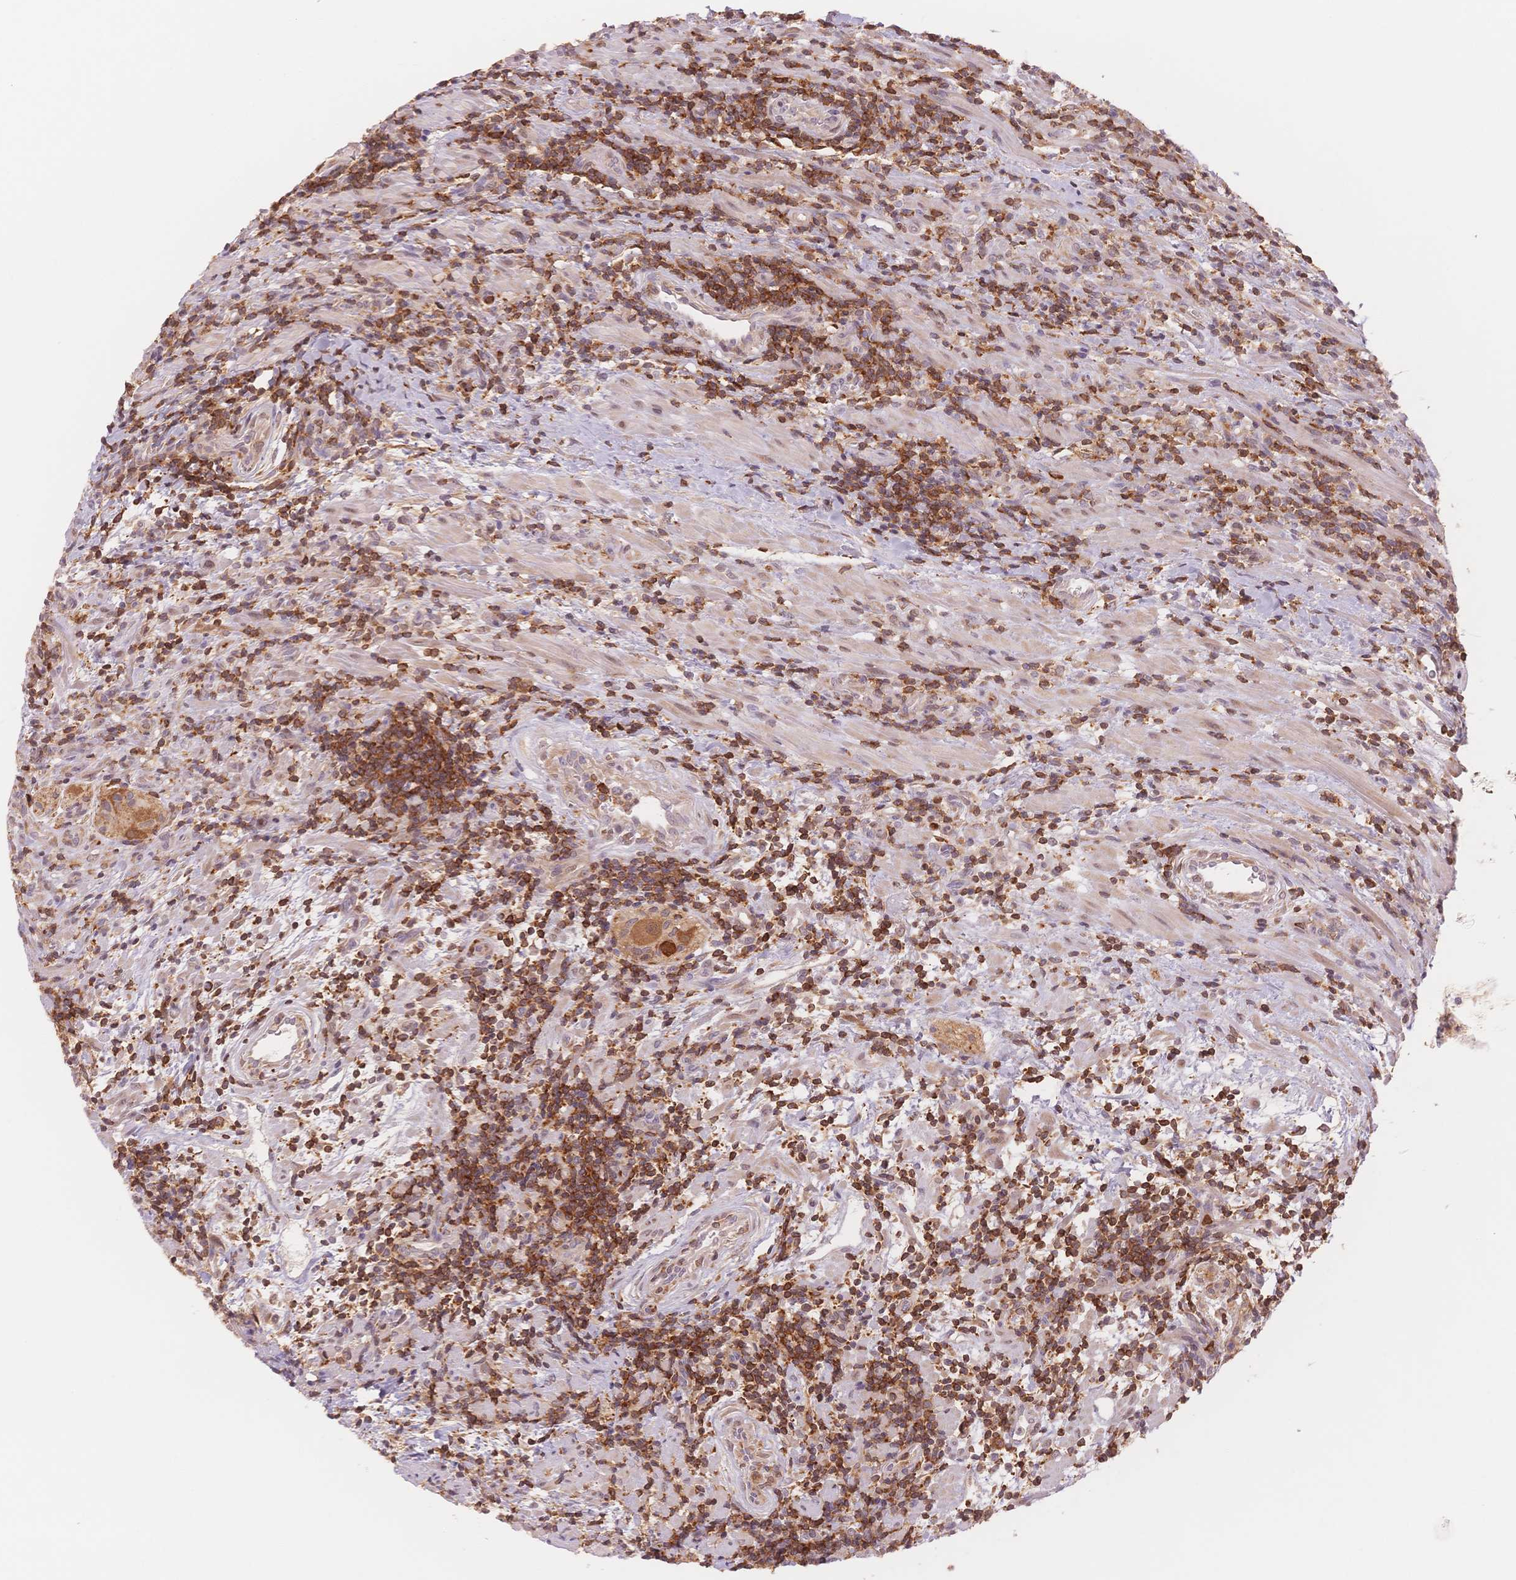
{"staining": {"intensity": "strong", "quantity": ">75%", "location": "cytoplasmic/membranous"}, "tissue": "lymphoma", "cell_type": "Tumor cells", "image_type": "cancer", "snomed": [{"axis": "morphology", "description": "Malignant lymphoma, non-Hodgkin's type, High grade"}, {"axis": "topography", "description": "Small intestine"}], "caption": "A brown stain shows strong cytoplasmic/membranous positivity of a protein in human lymphoma tumor cells.", "gene": "STK39", "patient": {"sex": "female", "age": 56}}